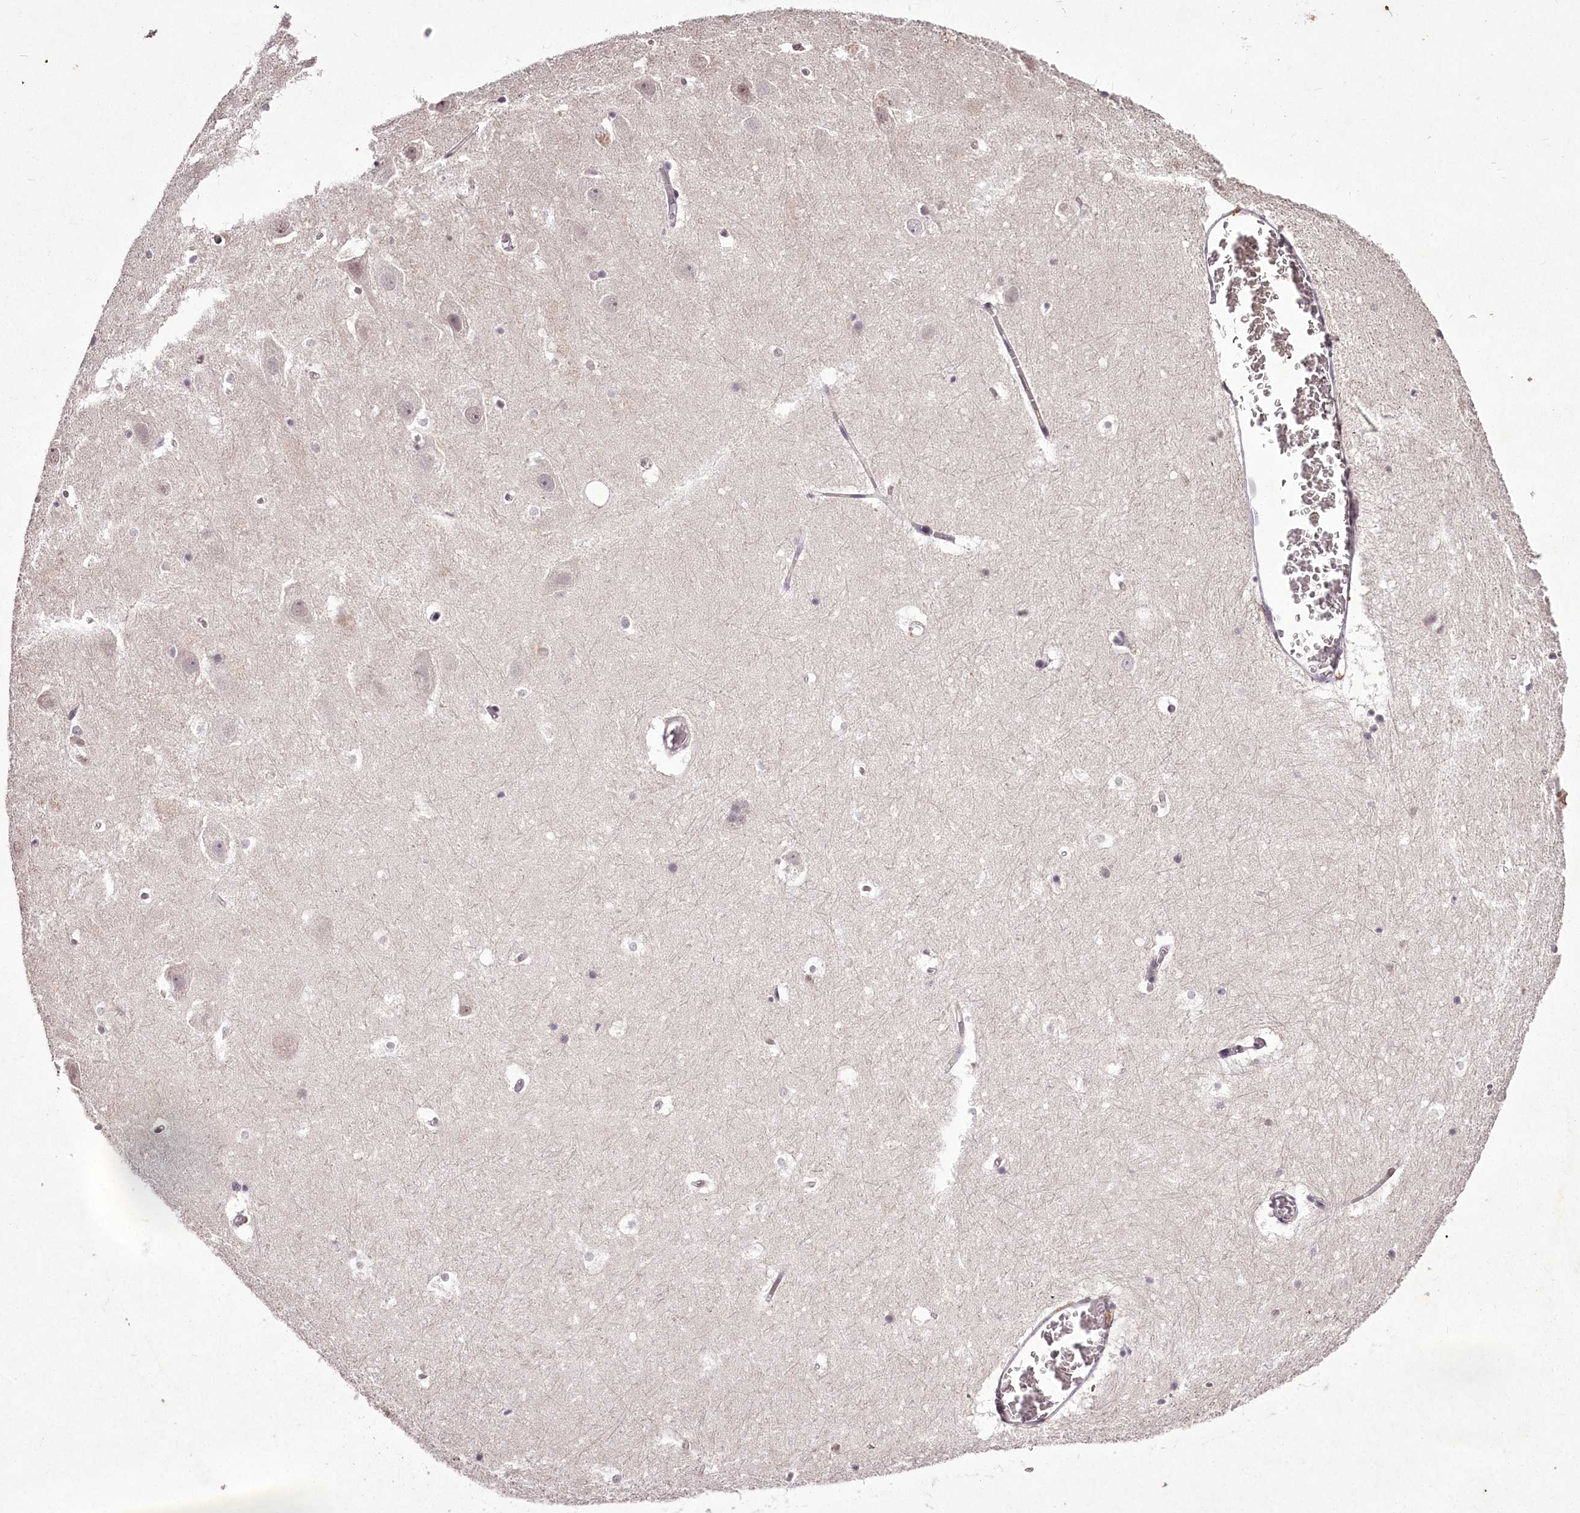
{"staining": {"intensity": "negative", "quantity": "none", "location": "none"}, "tissue": "hippocampus", "cell_type": "Glial cells", "image_type": "normal", "snomed": [{"axis": "morphology", "description": "Normal tissue, NOS"}, {"axis": "topography", "description": "Hippocampus"}], "caption": "DAB immunohistochemical staining of benign hippocampus displays no significant expression in glial cells.", "gene": "C1orf56", "patient": {"sex": "female", "age": 52}}